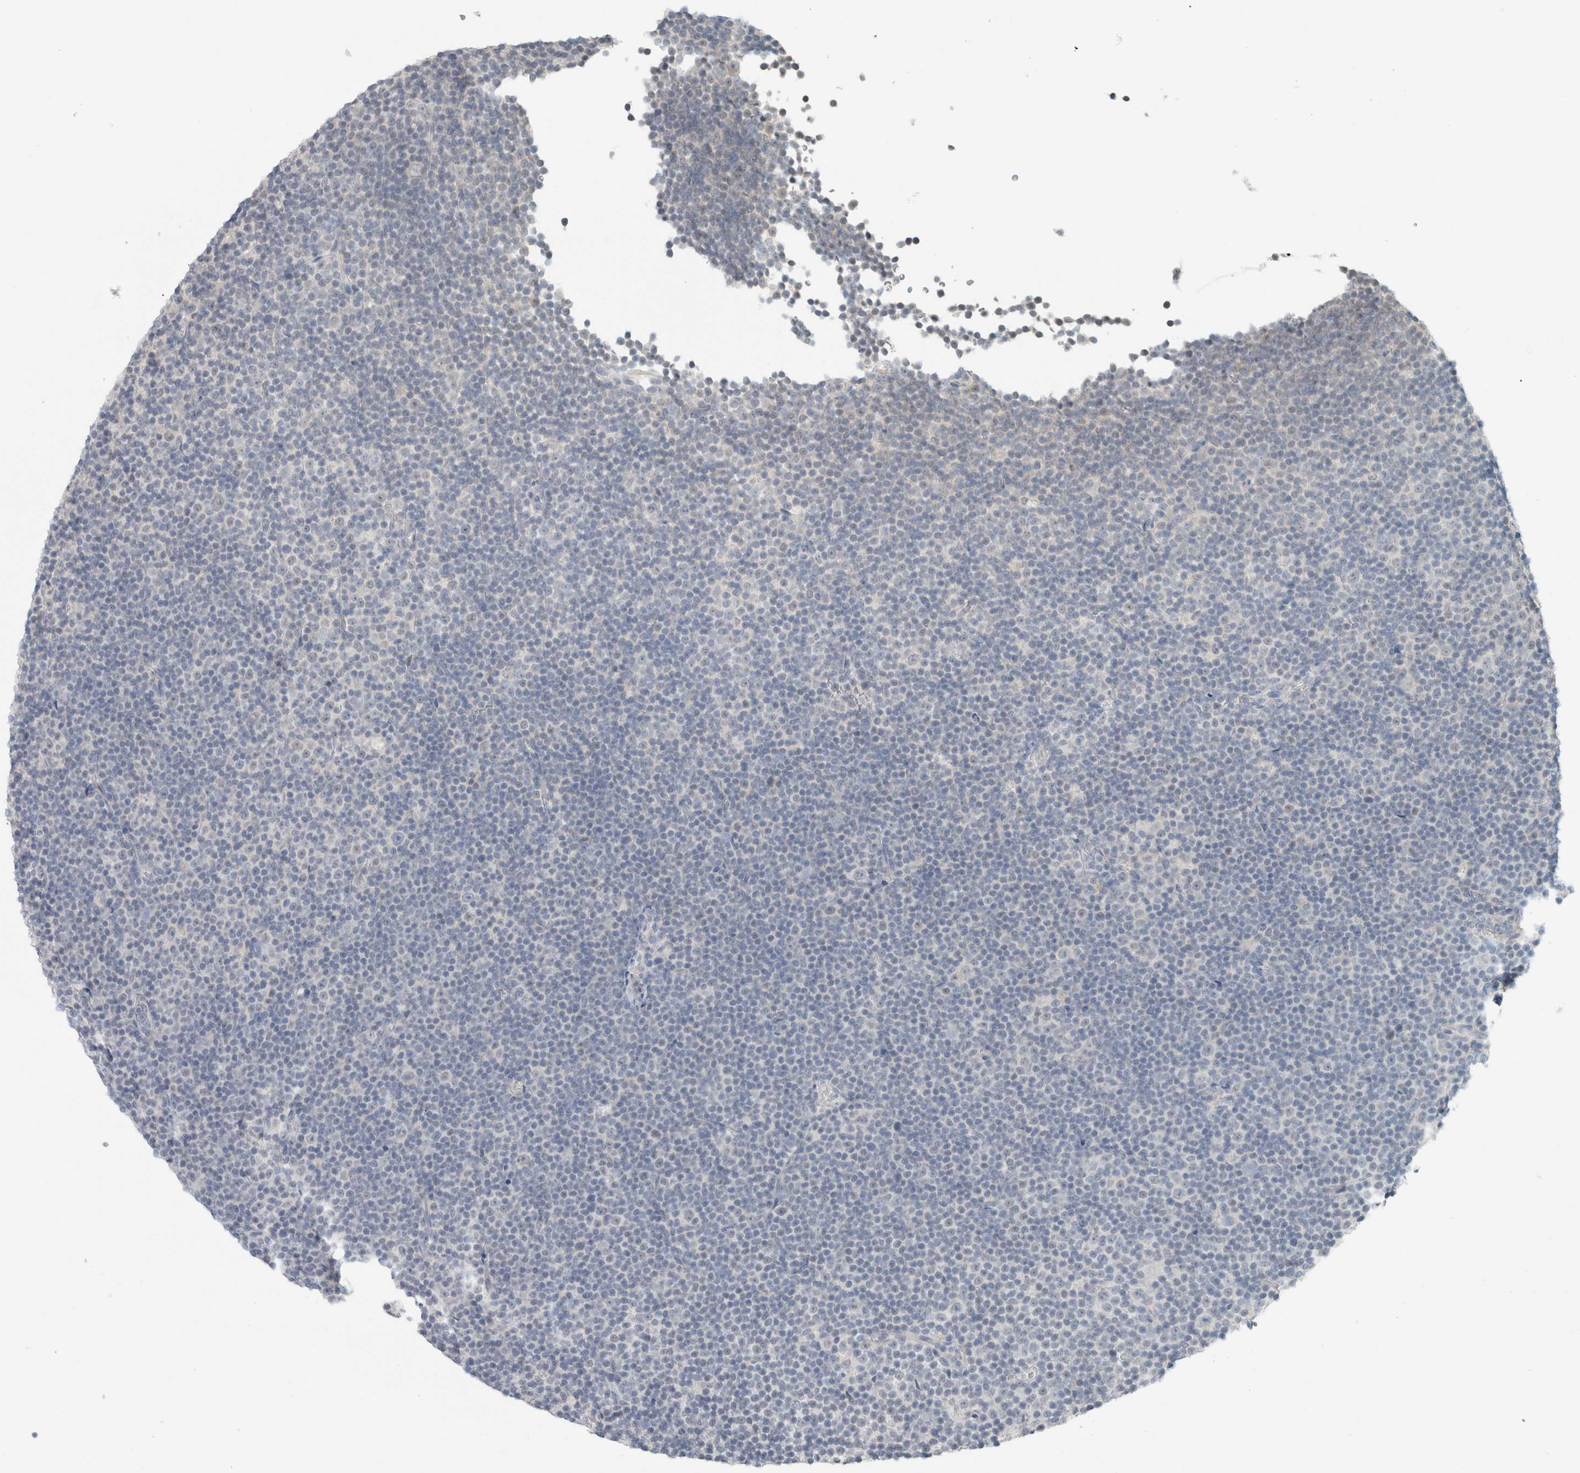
{"staining": {"intensity": "negative", "quantity": "none", "location": "none"}, "tissue": "lymphoma", "cell_type": "Tumor cells", "image_type": "cancer", "snomed": [{"axis": "morphology", "description": "Malignant lymphoma, non-Hodgkin's type, Low grade"}, {"axis": "topography", "description": "Lymph node"}], "caption": "DAB (3,3'-diaminobenzidine) immunohistochemical staining of lymphoma reveals no significant staining in tumor cells. (DAB (3,3'-diaminobenzidine) IHC, high magnification).", "gene": "TRIT1", "patient": {"sex": "female", "age": 67}}